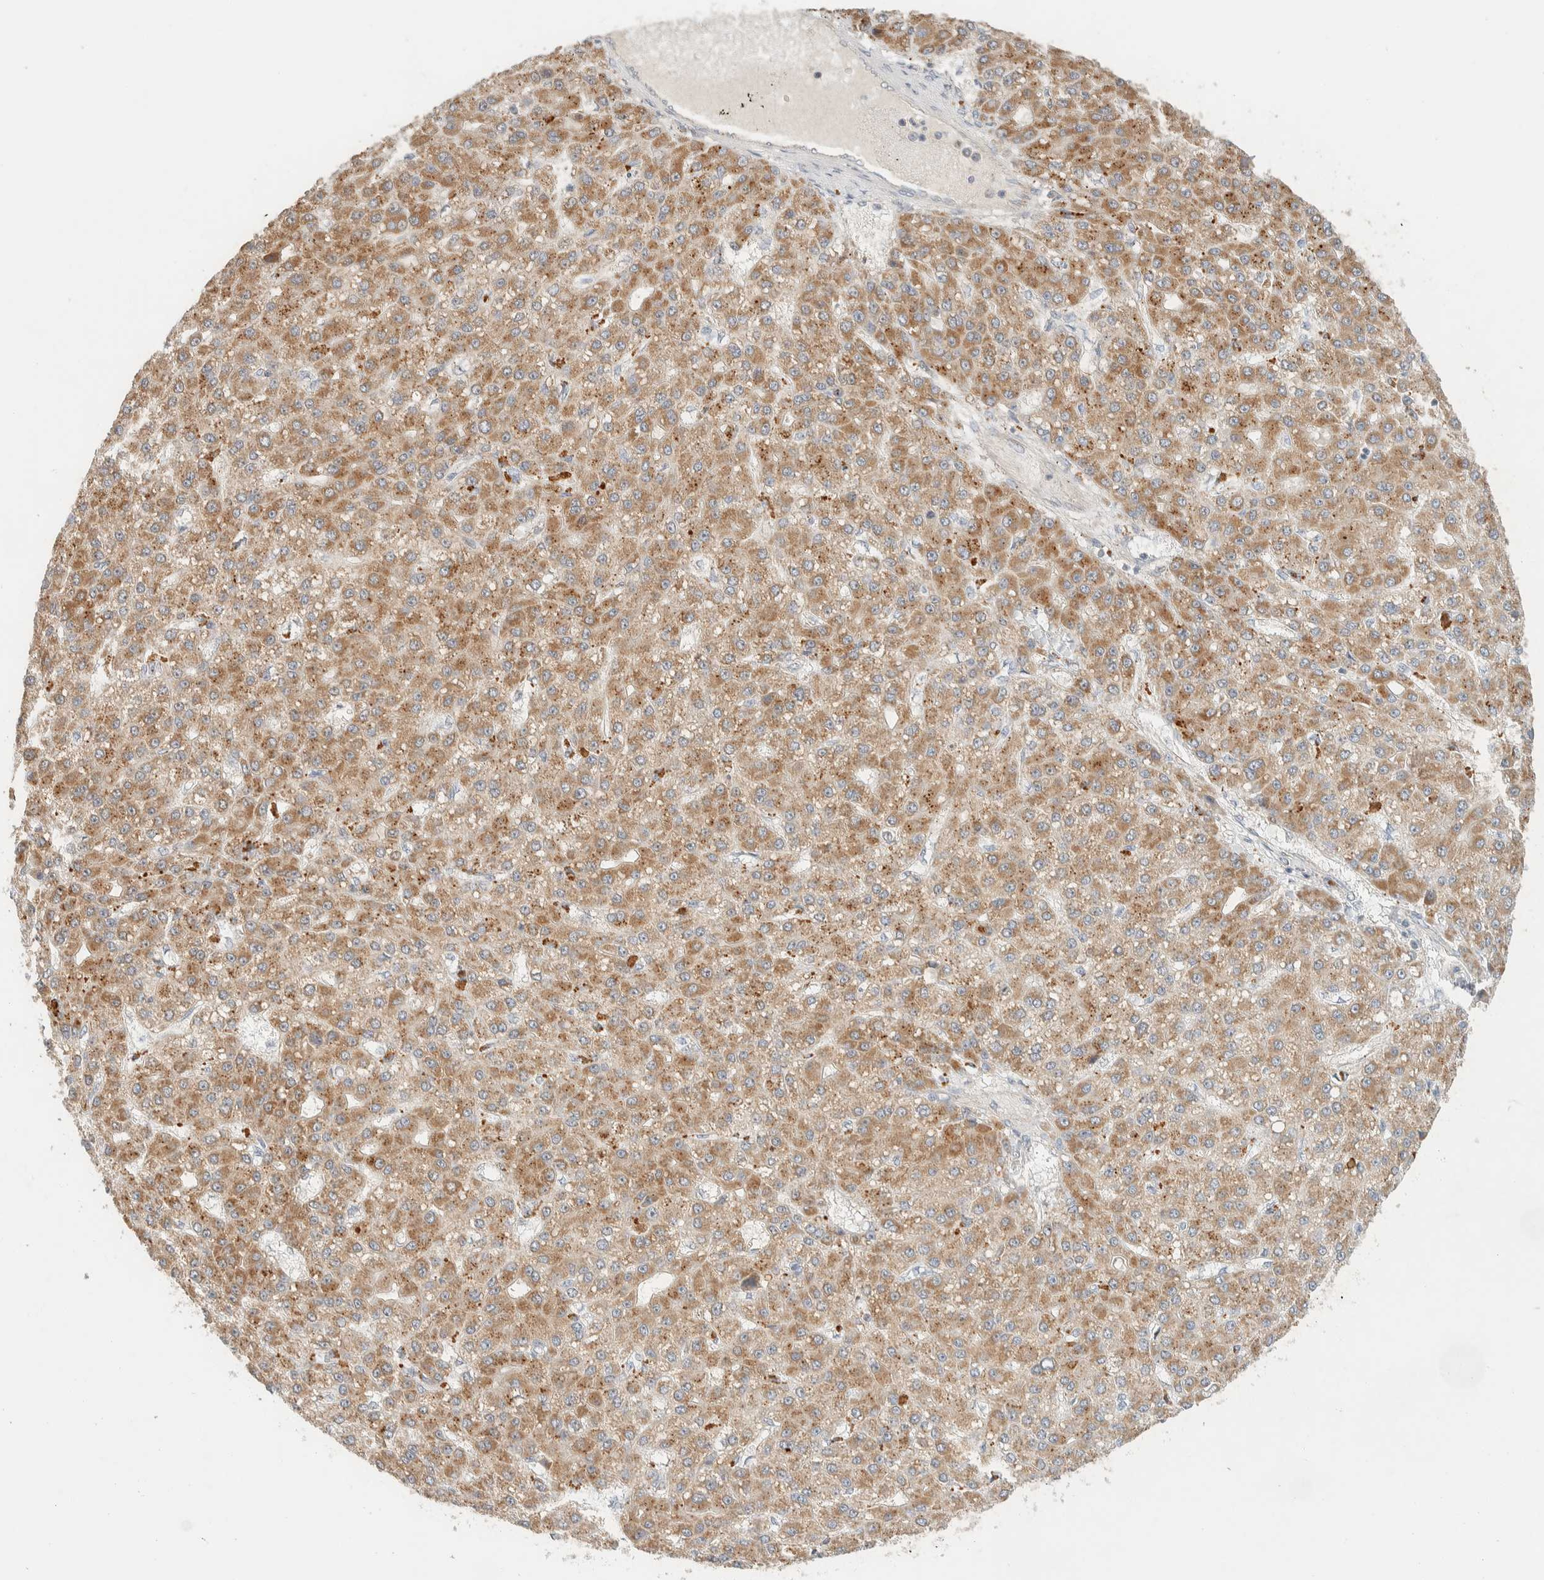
{"staining": {"intensity": "moderate", "quantity": ">75%", "location": "cytoplasmic/membranous"}, "tissue": "liver cancer", "cell_type": "Tumor cells", "image_type": "cancer", "snomed": [{"axis": "morphology", "description": "Carcinoma, Hepatocellular, NOS"}, {"axis": "topography", "description": "Liver"}], "caption": "Moderate cytoplasmic/membranous protein staining is seen in approximately >75% of tumor cells in liver cancer (hepatocellular carcinoma).", "gene": "MRPL41", "patient": {"sex": "male", "age": 67}}